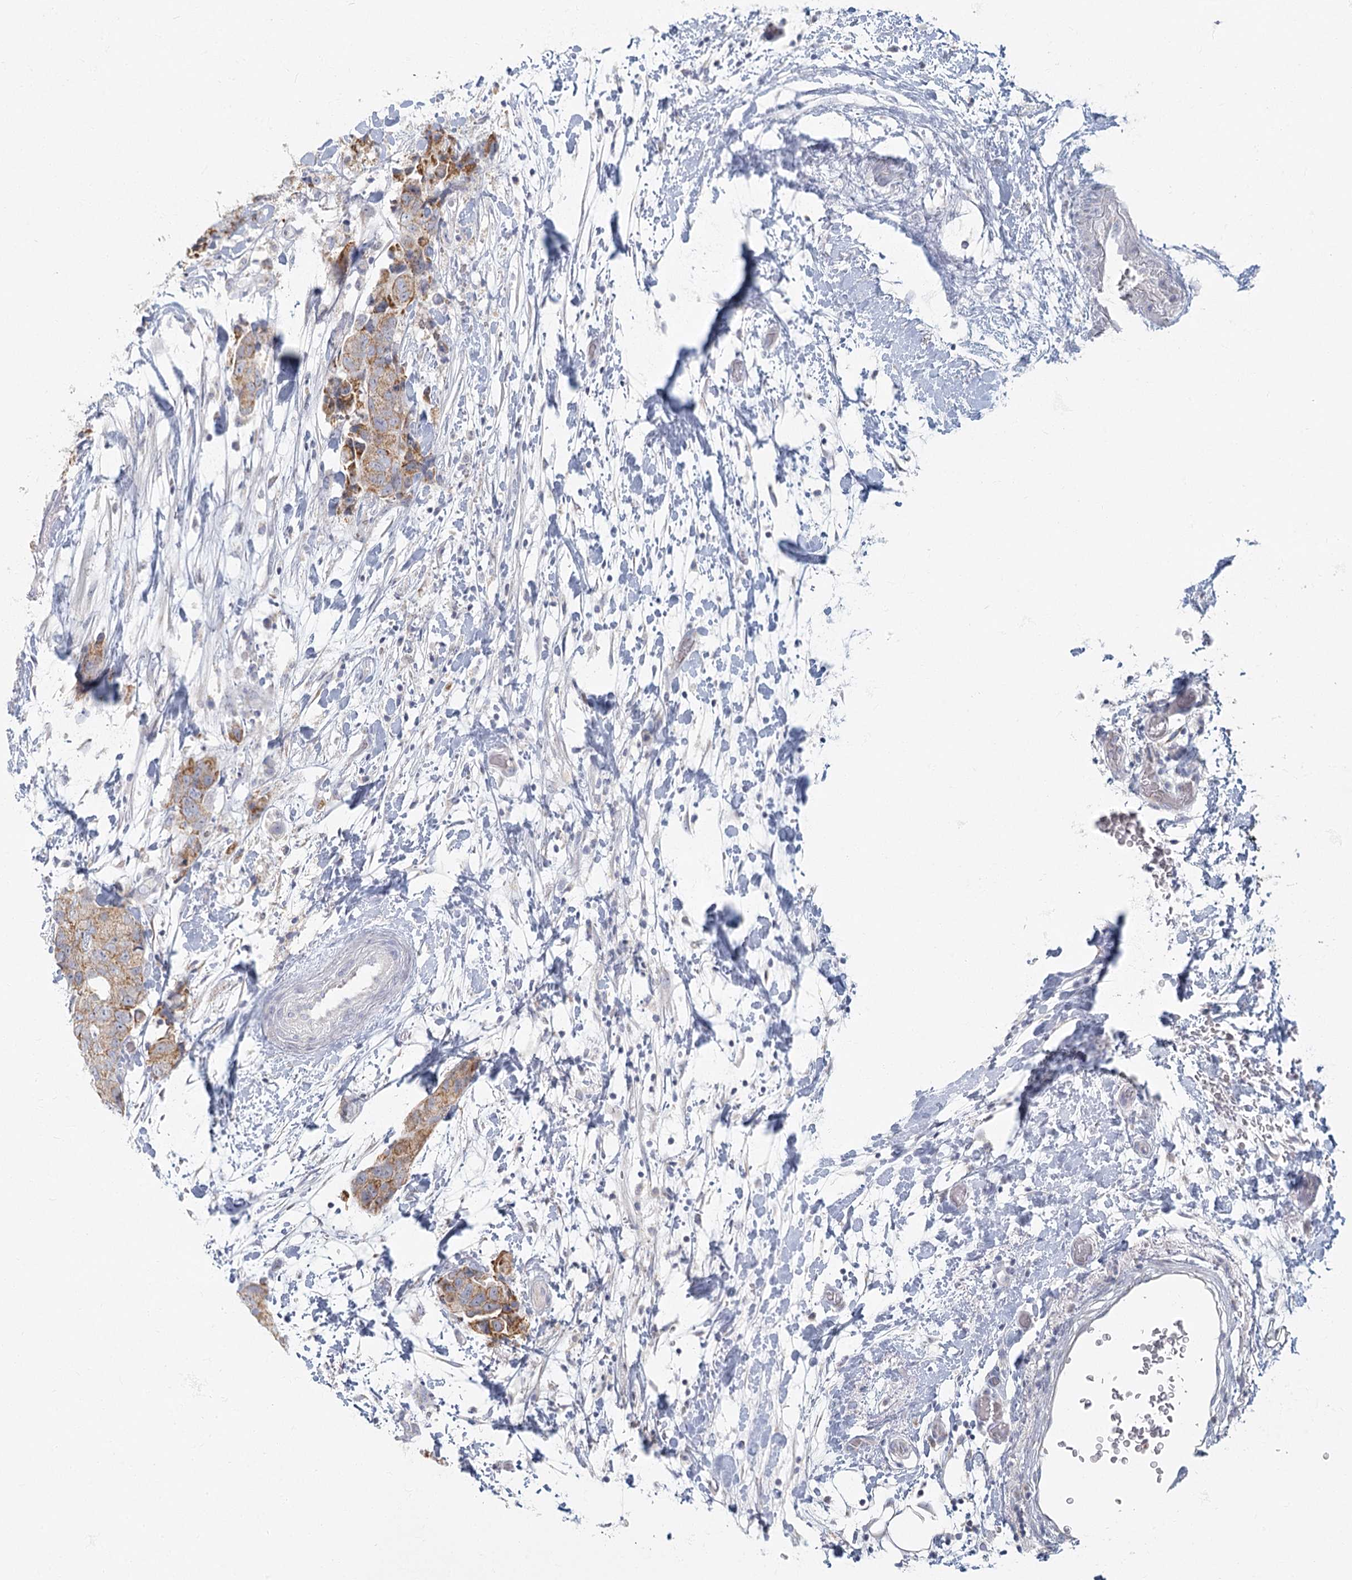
{"staining": {"intensity": "moderate", "quantity": ">75%", "location": "cytoplasmic/membranous"}, "tissue": "breast cancer", "cell_type": "Tumor cells", "image_type": "cancer", "snomed": [{"axis": "morphology", "description": "Duct carcinoma"}, {"axis": "topography", "description": "Breast"}], "caption": "Moderate cytoplasmic/membranous staining for a protein is present in about >75% of tumor cells of breast cancer using immunohistochemistry.", "gene": "FAM110C", "patient": {"sex": "female", "age": 62}}